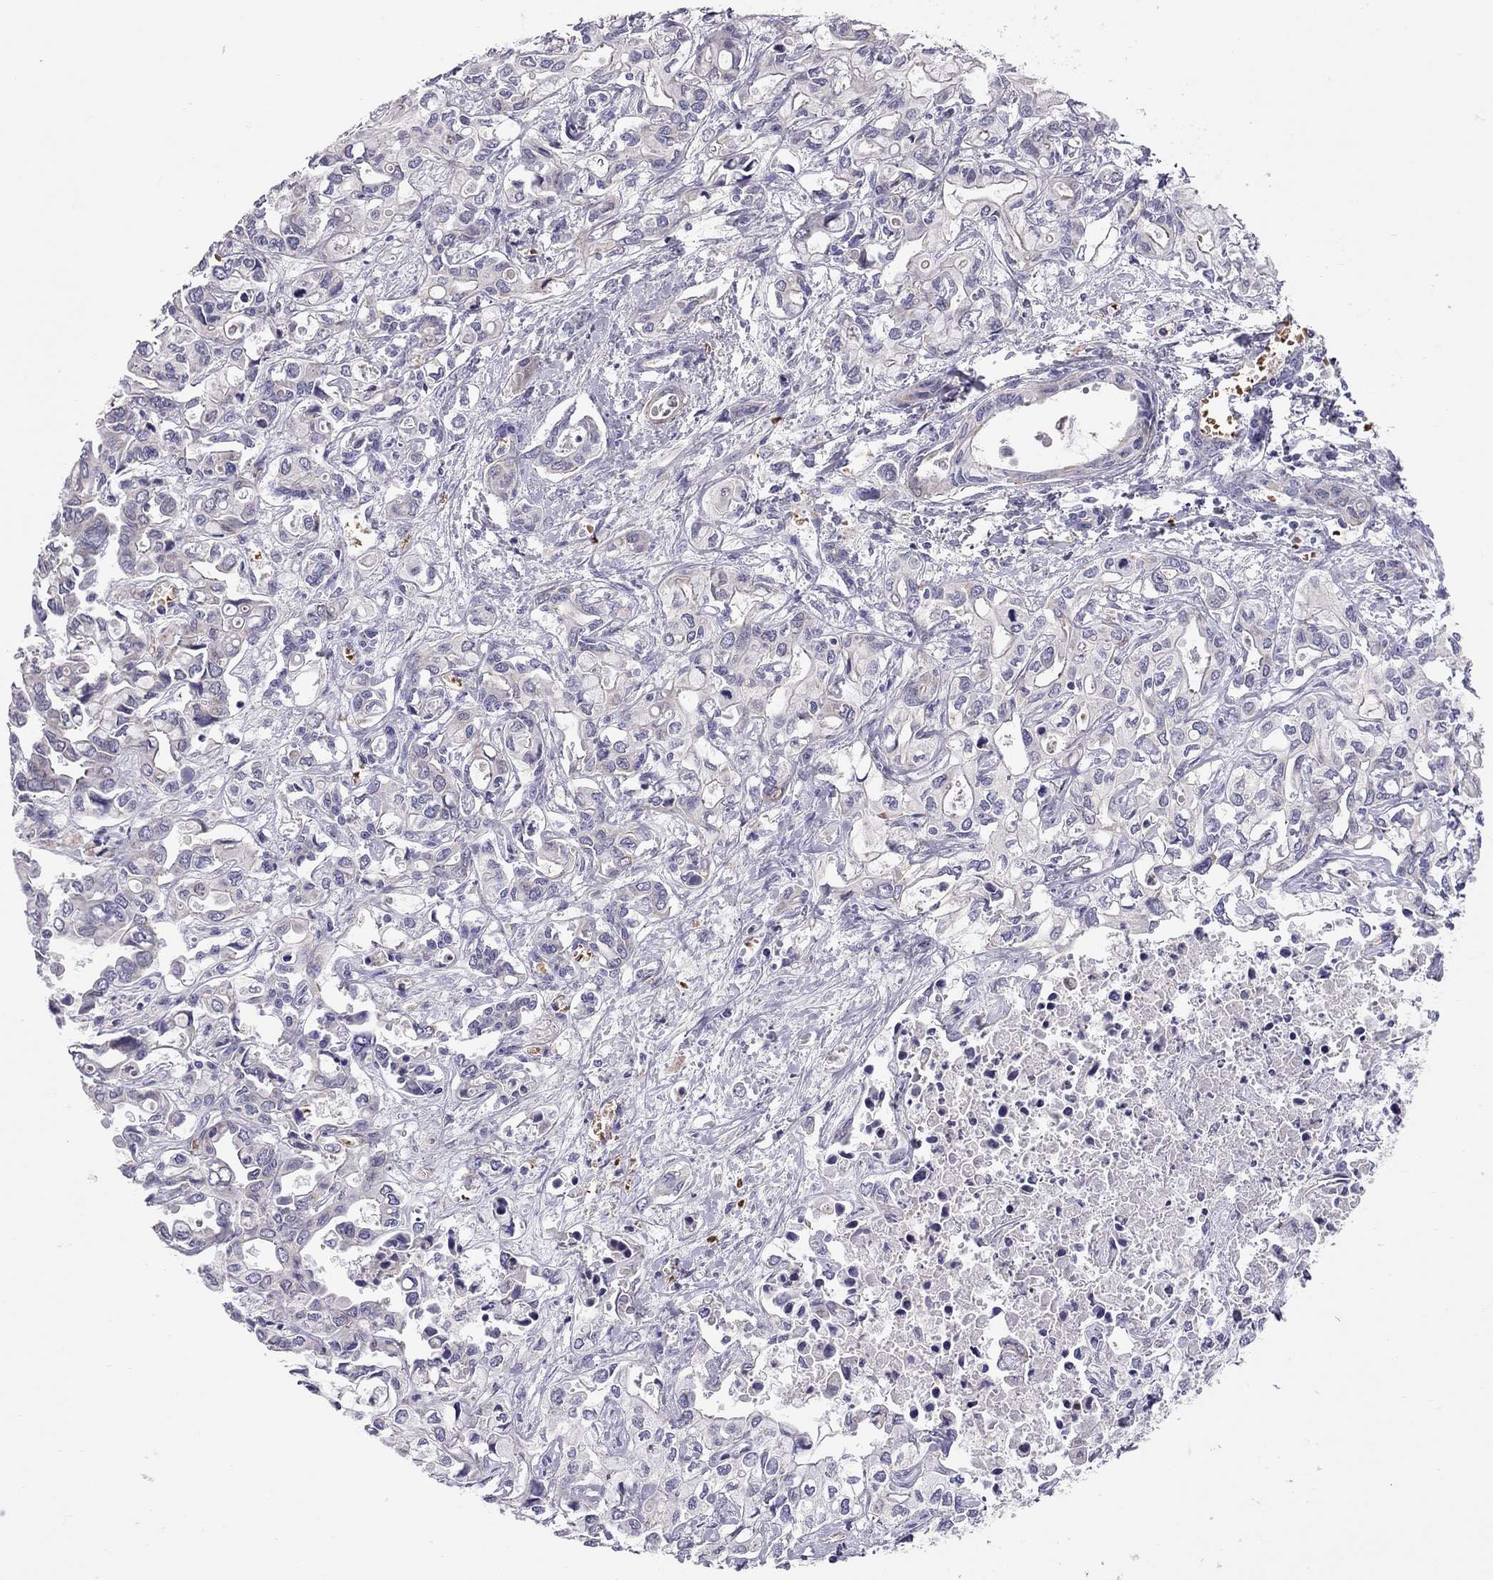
{"staining": {"intensity": "negative", "quantity": "none", "location": "none"}, "tissue": "liver cancer", "cell_type": "Tumor cells", "image_type": "cancer", "snomed": [{"axis": "morphology", "description": "Cholangiocarcinoma"}, {"axis": "topography", "description": "Liver"}], "caption": "Immunohistochemistry image of liver cancer (cholangiocarcinoma) stained for a protein (brown), which displays no expression in tumor cells.", "gene": "FRMD1", "patient": {"sex": "female", "age": 64}}